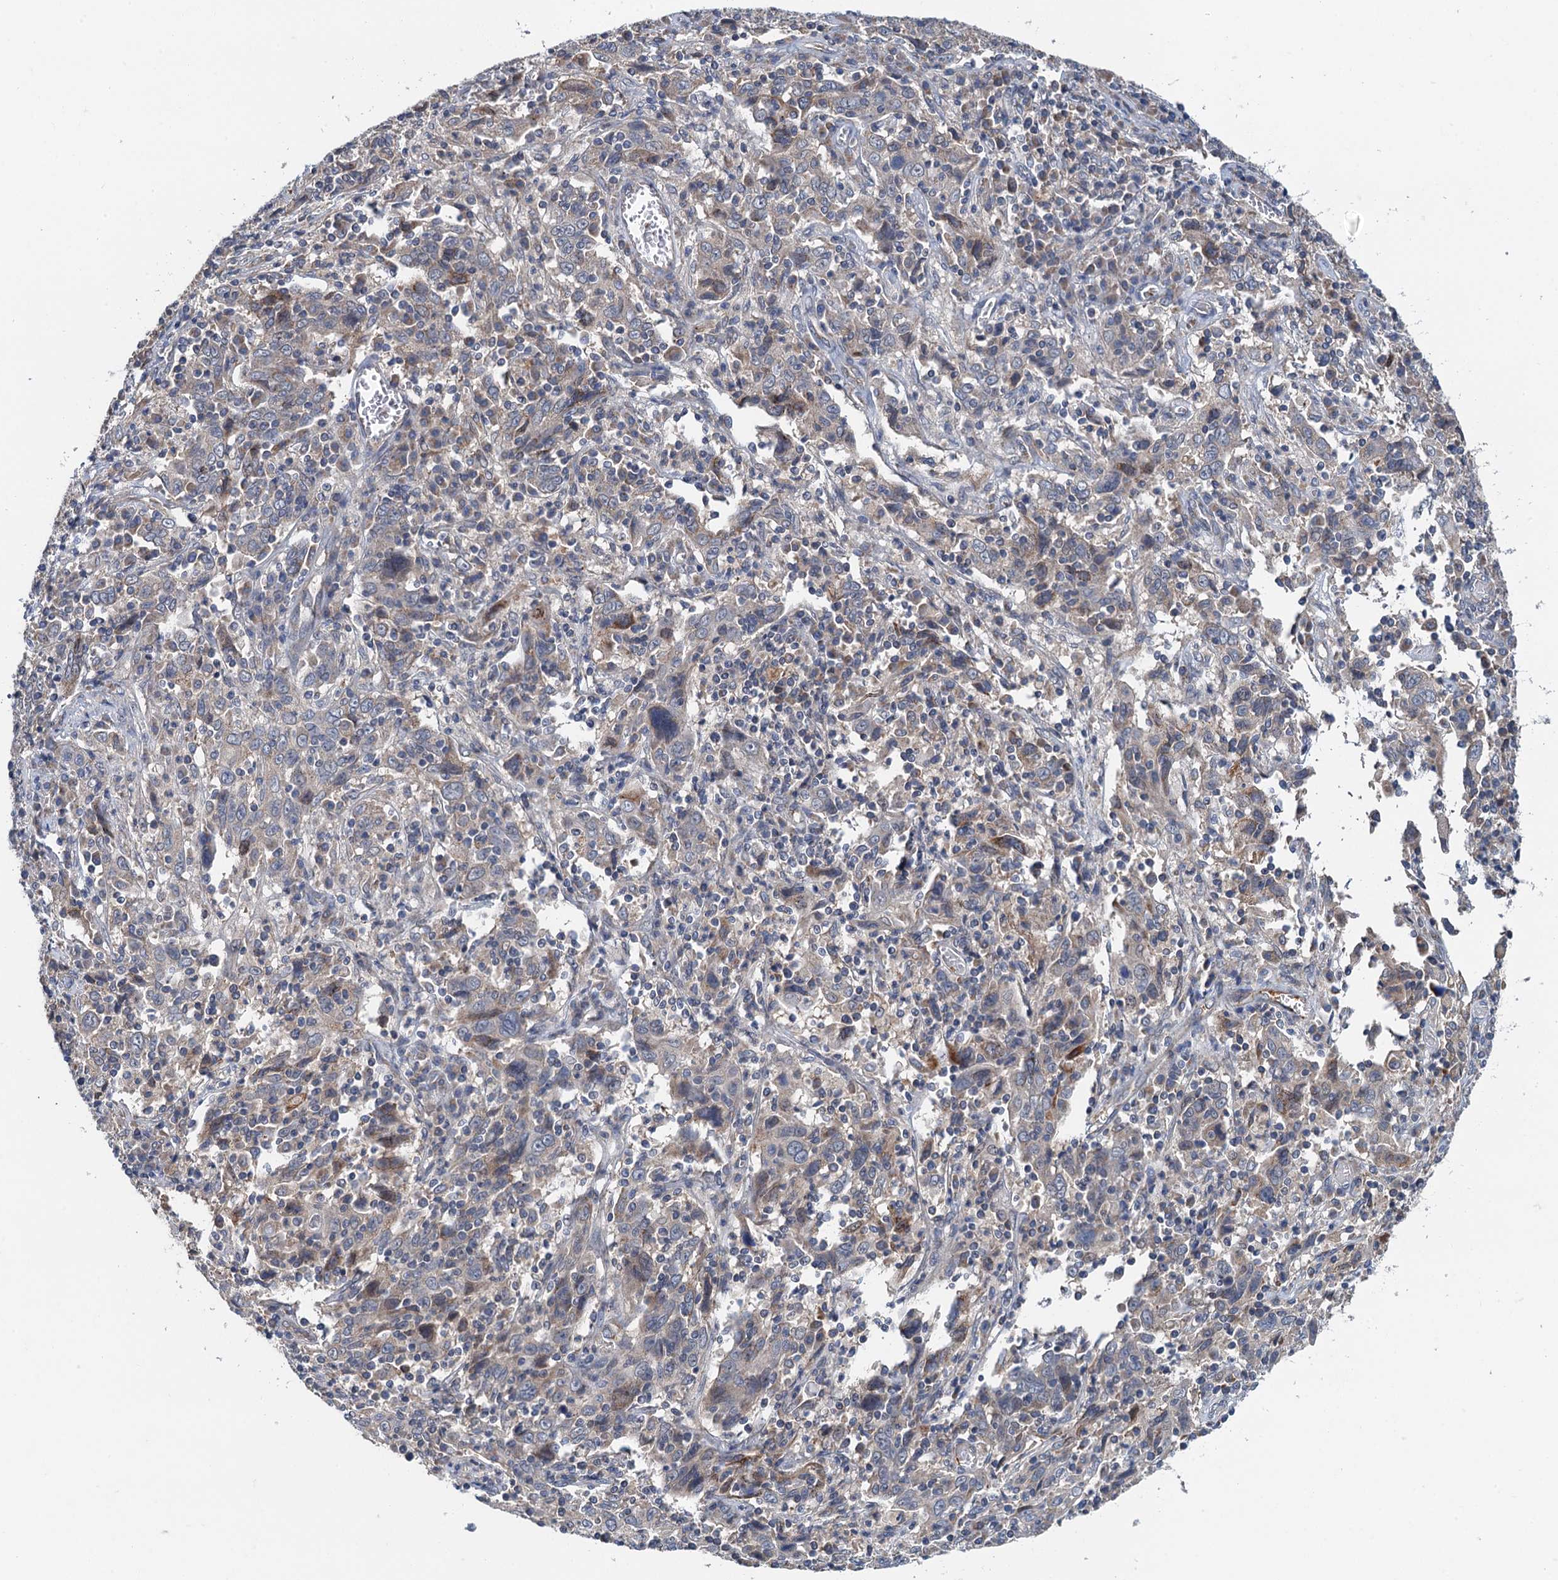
{"staining": {"intensity": "negative", "quantity": "none", "location": "none"}, "tissue": "cervical cancer", "cell_type": "Tumor cells", "image_type": "cancer", "snomed": [{"axis": "morphology", "description": "Squamous cell carcinoma, NOS"}, {"axis": "topography", "description": "Cervix"}], "caption": "An image of human cervical squamous cell carcinoma is negative for staining in tumor cells. (DAB IHC, high magnification).", "gene": "ZNF606", "patient": {"sex": "female", "age": 46}}